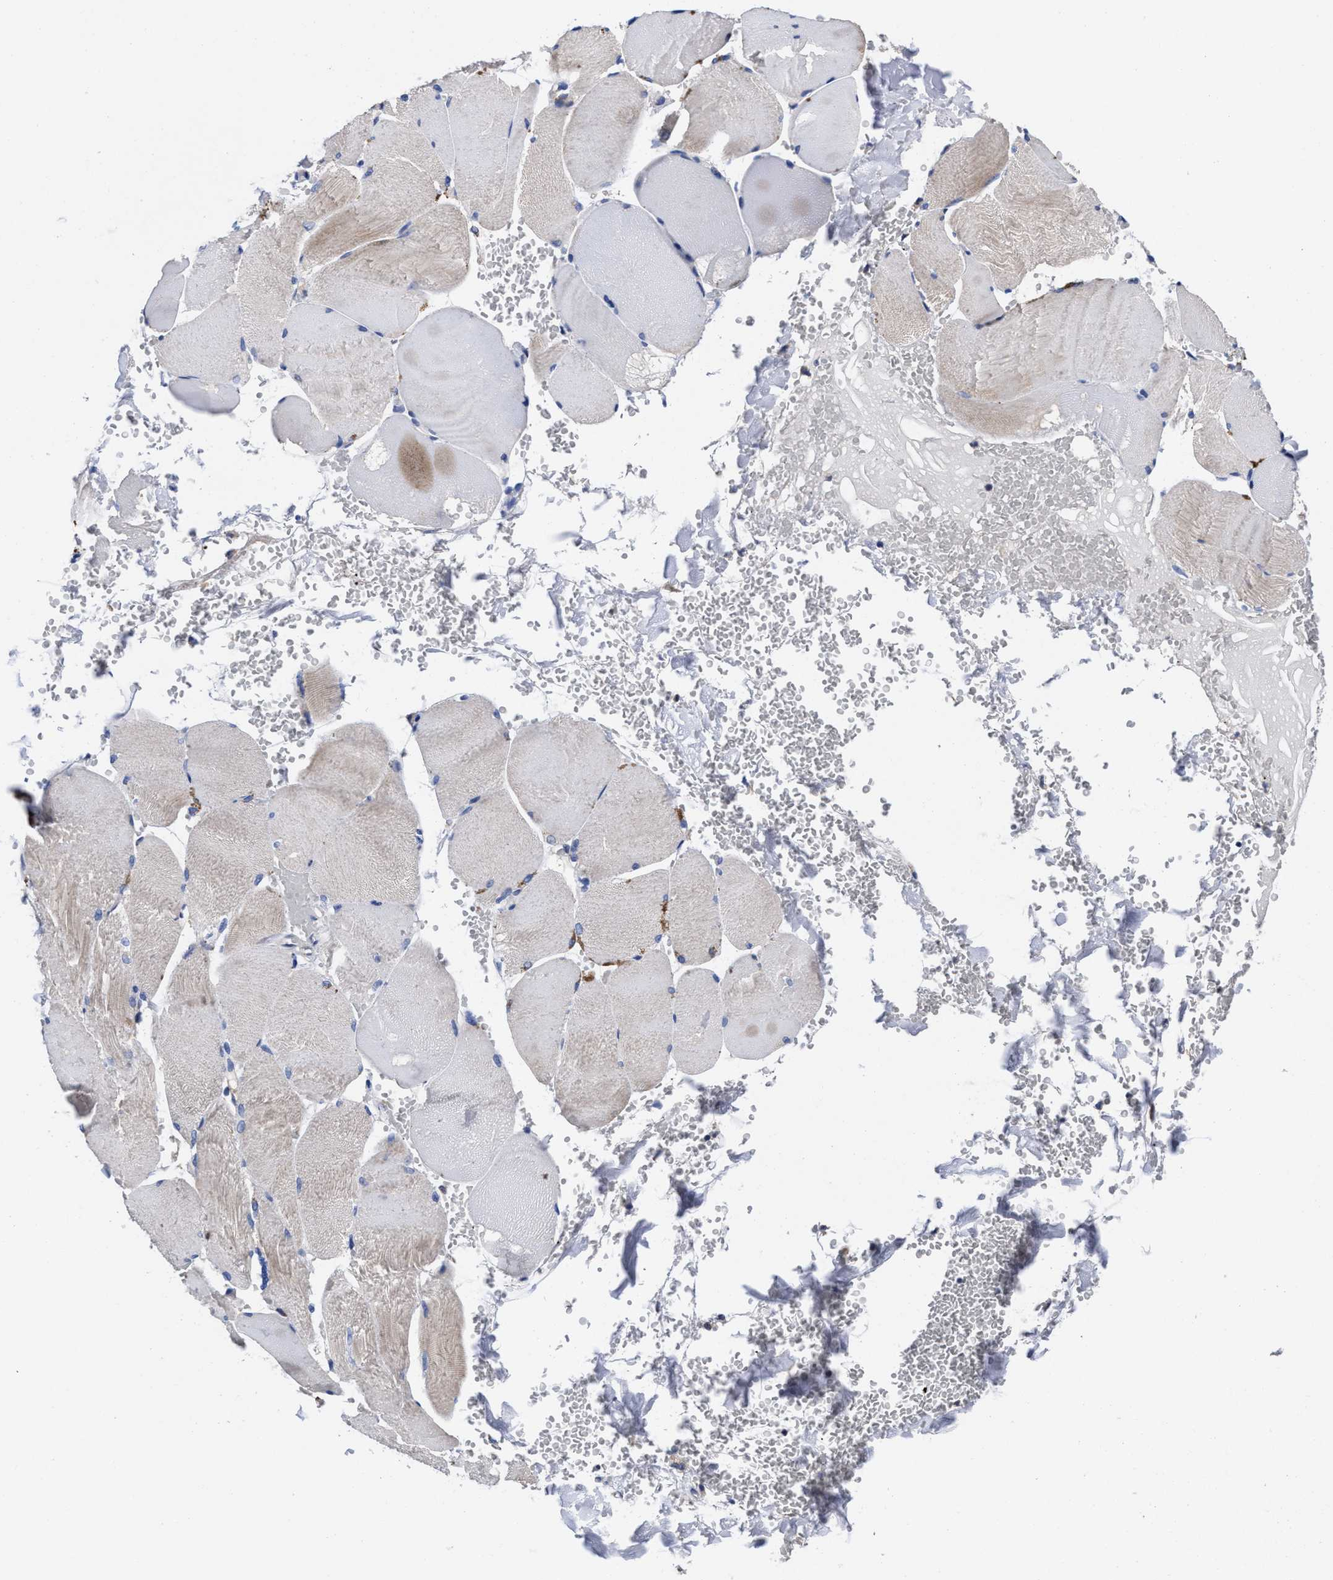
{"staining": {"intensity": "weak", "quantity": "25%-75%", "location": "cytoplasmic/membranous"}, "tissue": "skeletal muscle", "cell_type": "Myocytes", "image_type": "normal", "snomed": [{"axis": "morphology", "description": "Normal tissue, NOS"}, {"axis": "topography", "description": "Skin"}, {"axis": "topography", "description": "Skeletal muscle"}], "caption": "Immunohistochemistry (IHC) of normal human skeletal muscle displays low levels of weak cytoplasmic/membranous expression in about 25%-75% of myocytes.", "gene": "TXNDC17", "patient": {"sex": "male", "age": 83}}